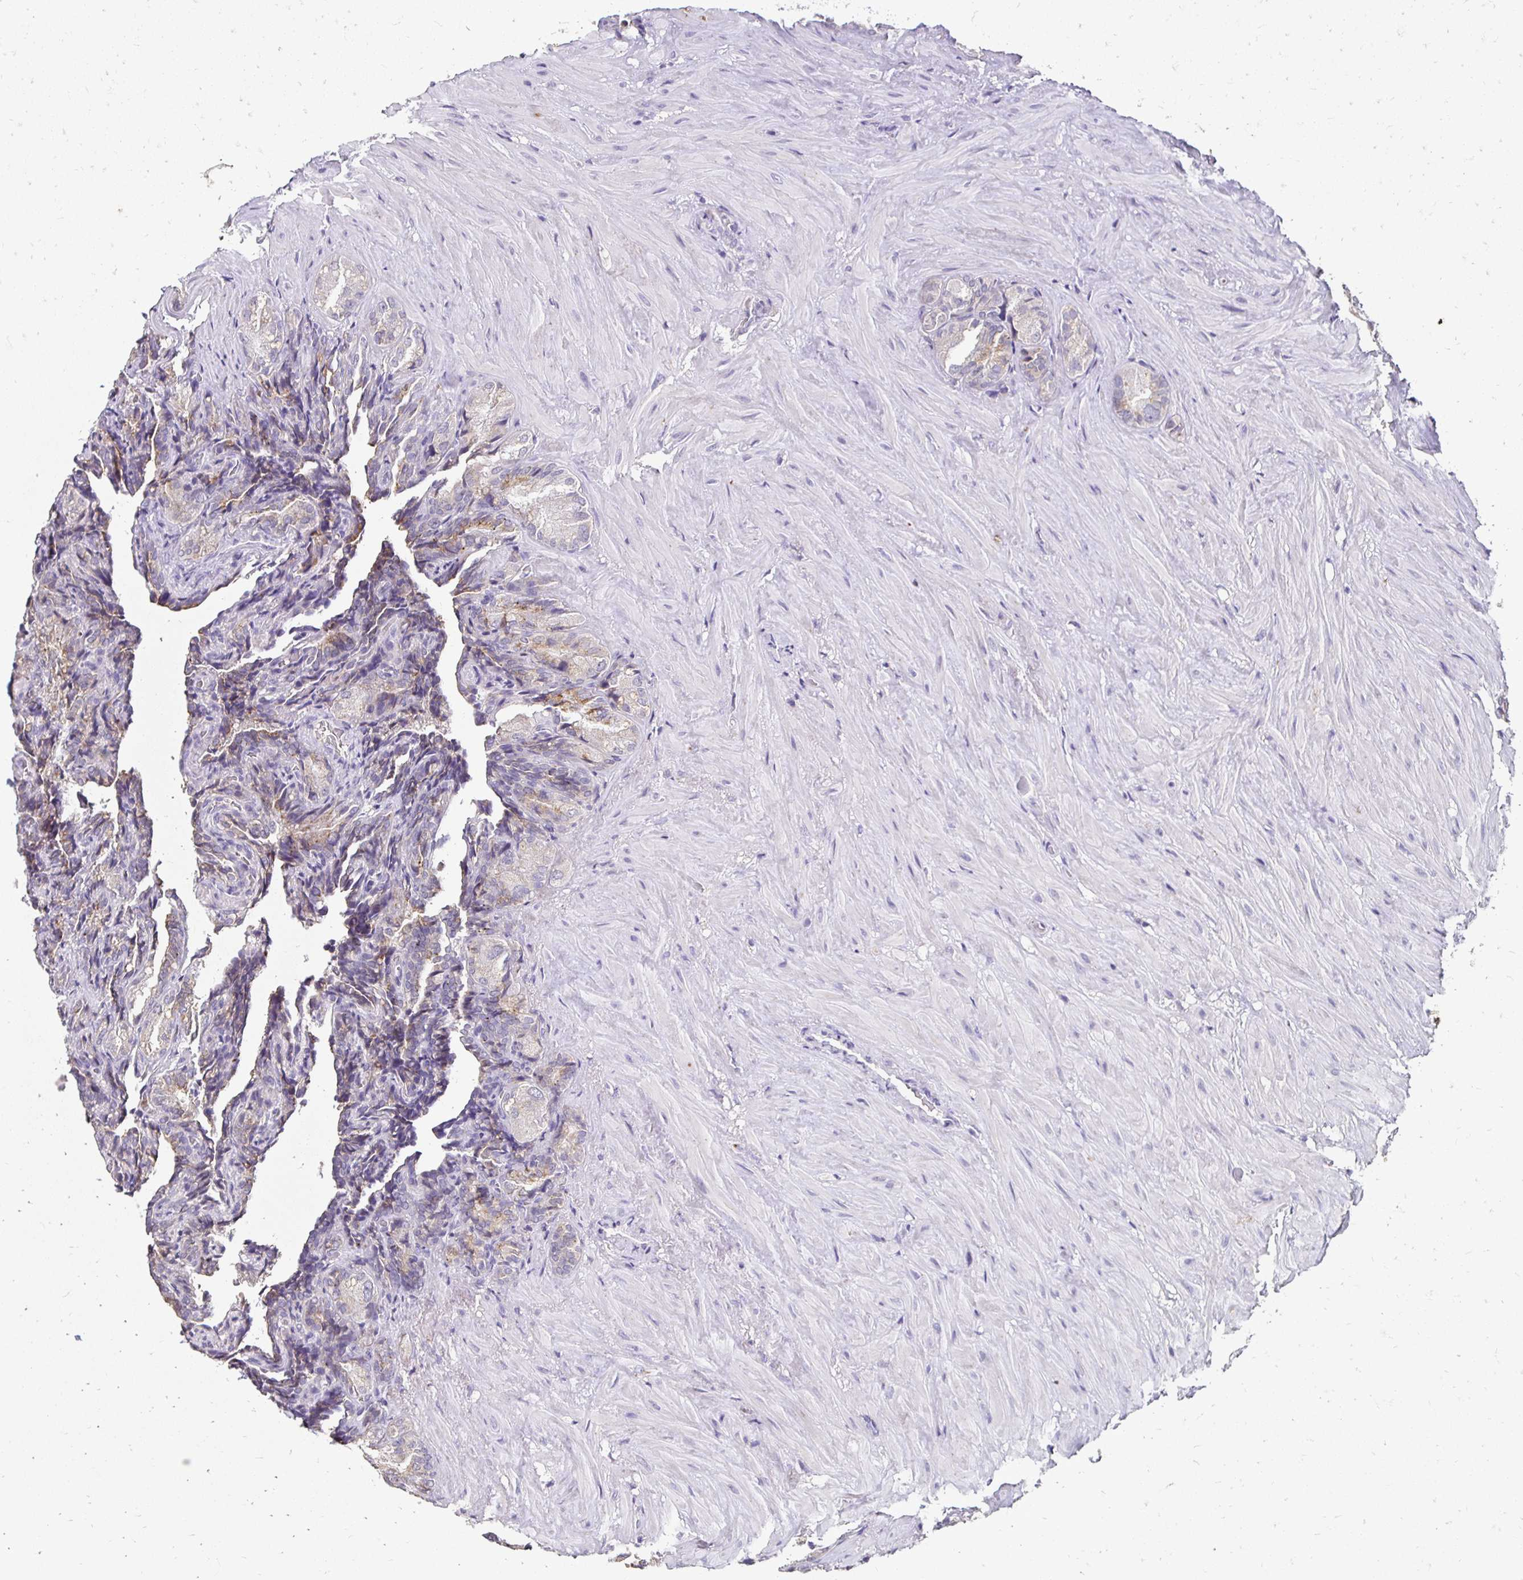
{"staining": {"intensity": "weak", "quantity": "<25%", "location": "cytoplasmic/membranous"}, "tissue": "seminal vesicle", "cell_type": "Glandular cells", "image_type": "normal", "snomed": [{"axis": "morphology", "description": "Normal tissue, NOS"}, {"axis": "topography", "description": "Seminal veicle"}], "caption": "There is no significant staining in glandular cells of seminal vesicle. (DAB immunohistochemistry visualized using brightfield microscopy, high magnification).", "gene": "GK2", "patient": {"sex": "male", "age": 68}}